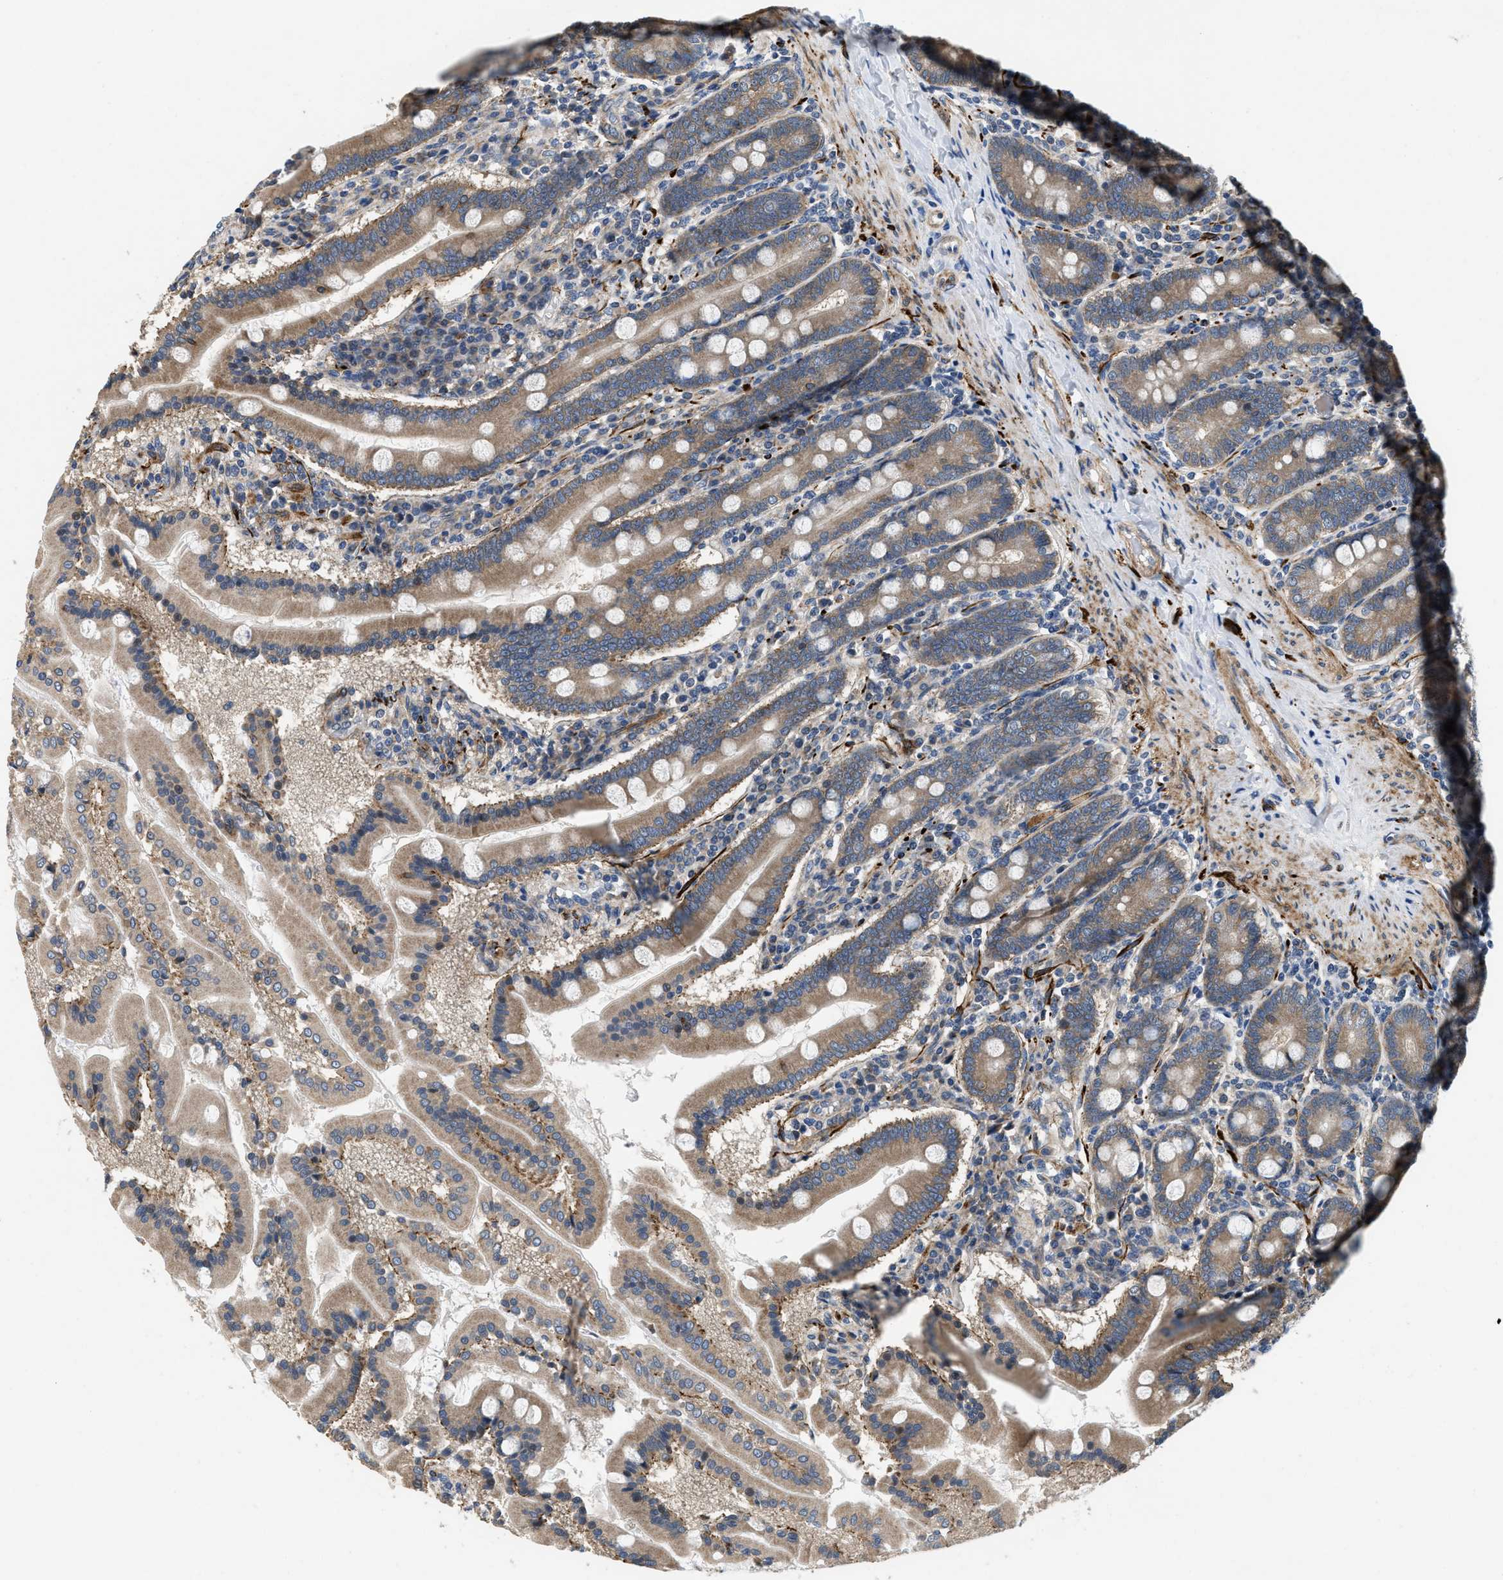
{"staining": {"intensity": "moderate", "quantity": ">75%", "location": "cytoplasmic/membranous"}, "tissue": "duodenum", "cell_type": "Glandular cells", "image_type": "normal", "snomed": [{"axis": "morphology", "description": "Normal tissue, NOS"}, {"axis": "topography", "description": "Duodenum"}], "caption": "Moderate cytoplasmic/membranous positivity for a protein is present in about >75% of glandular cells of unremarkable duodenum using immunohistochemistry (IHC).", "gene": "ZNF599", "patient": {"sex": "male", "age": 50}}